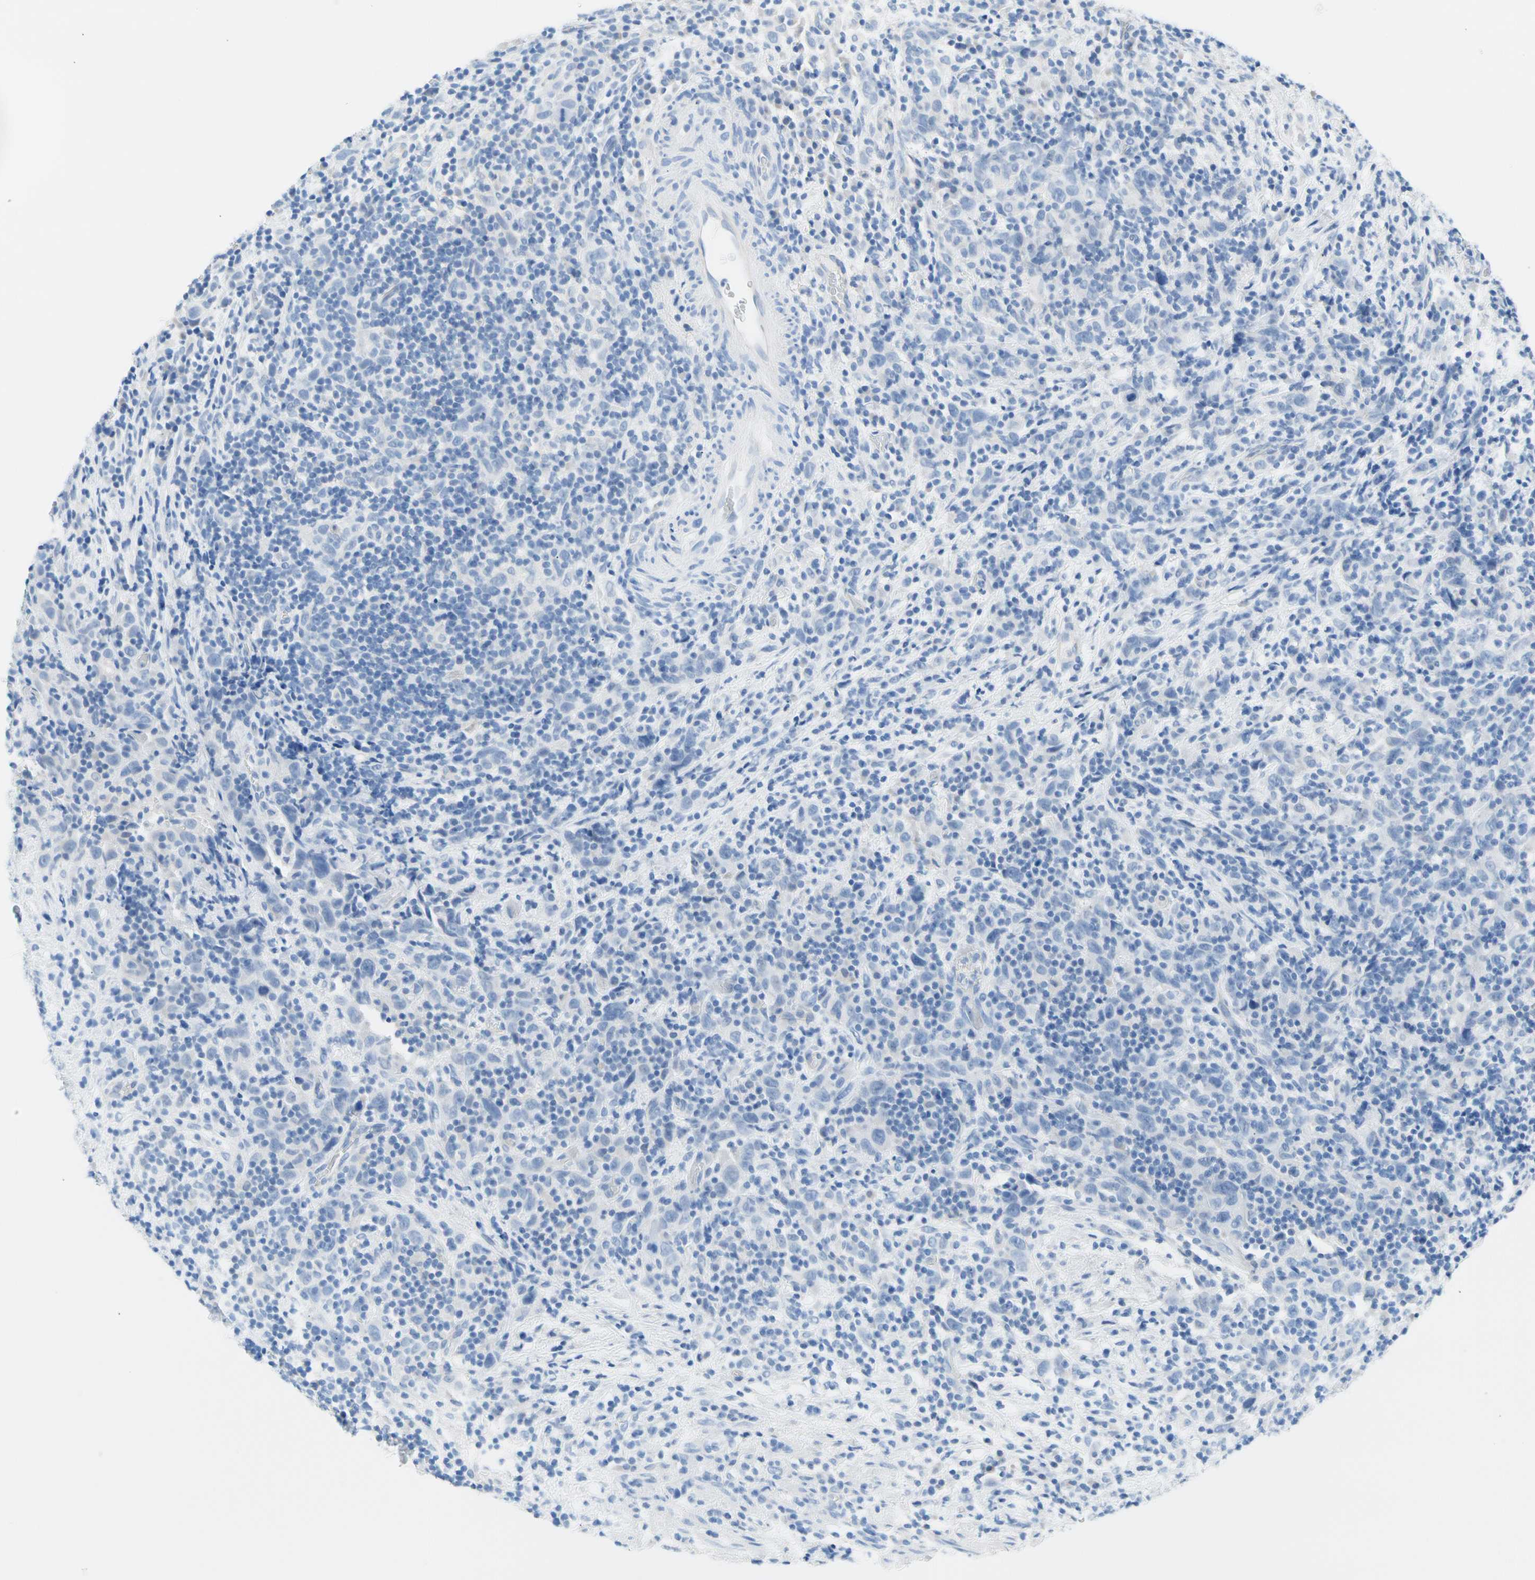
{"staining": {"intensity": "negative", "quantity": "none", "location": "none"}, "tissue": "urothelial cancer", "cell_type": "Tumor cells", "image_type": "cancer", "snomed": [{"axis": "morphology", "description": "Urothelial carcinoma, High grade"}, {"axis": "topography", "description": "Urinary bladder"}], "caption": "Immunohistochemical staining of human high-grade urothelial carcinoma demonstrates no significant positivity in tumor cells.", "gene": "CEL", "patient": {"sex": "male", "age": 61}}